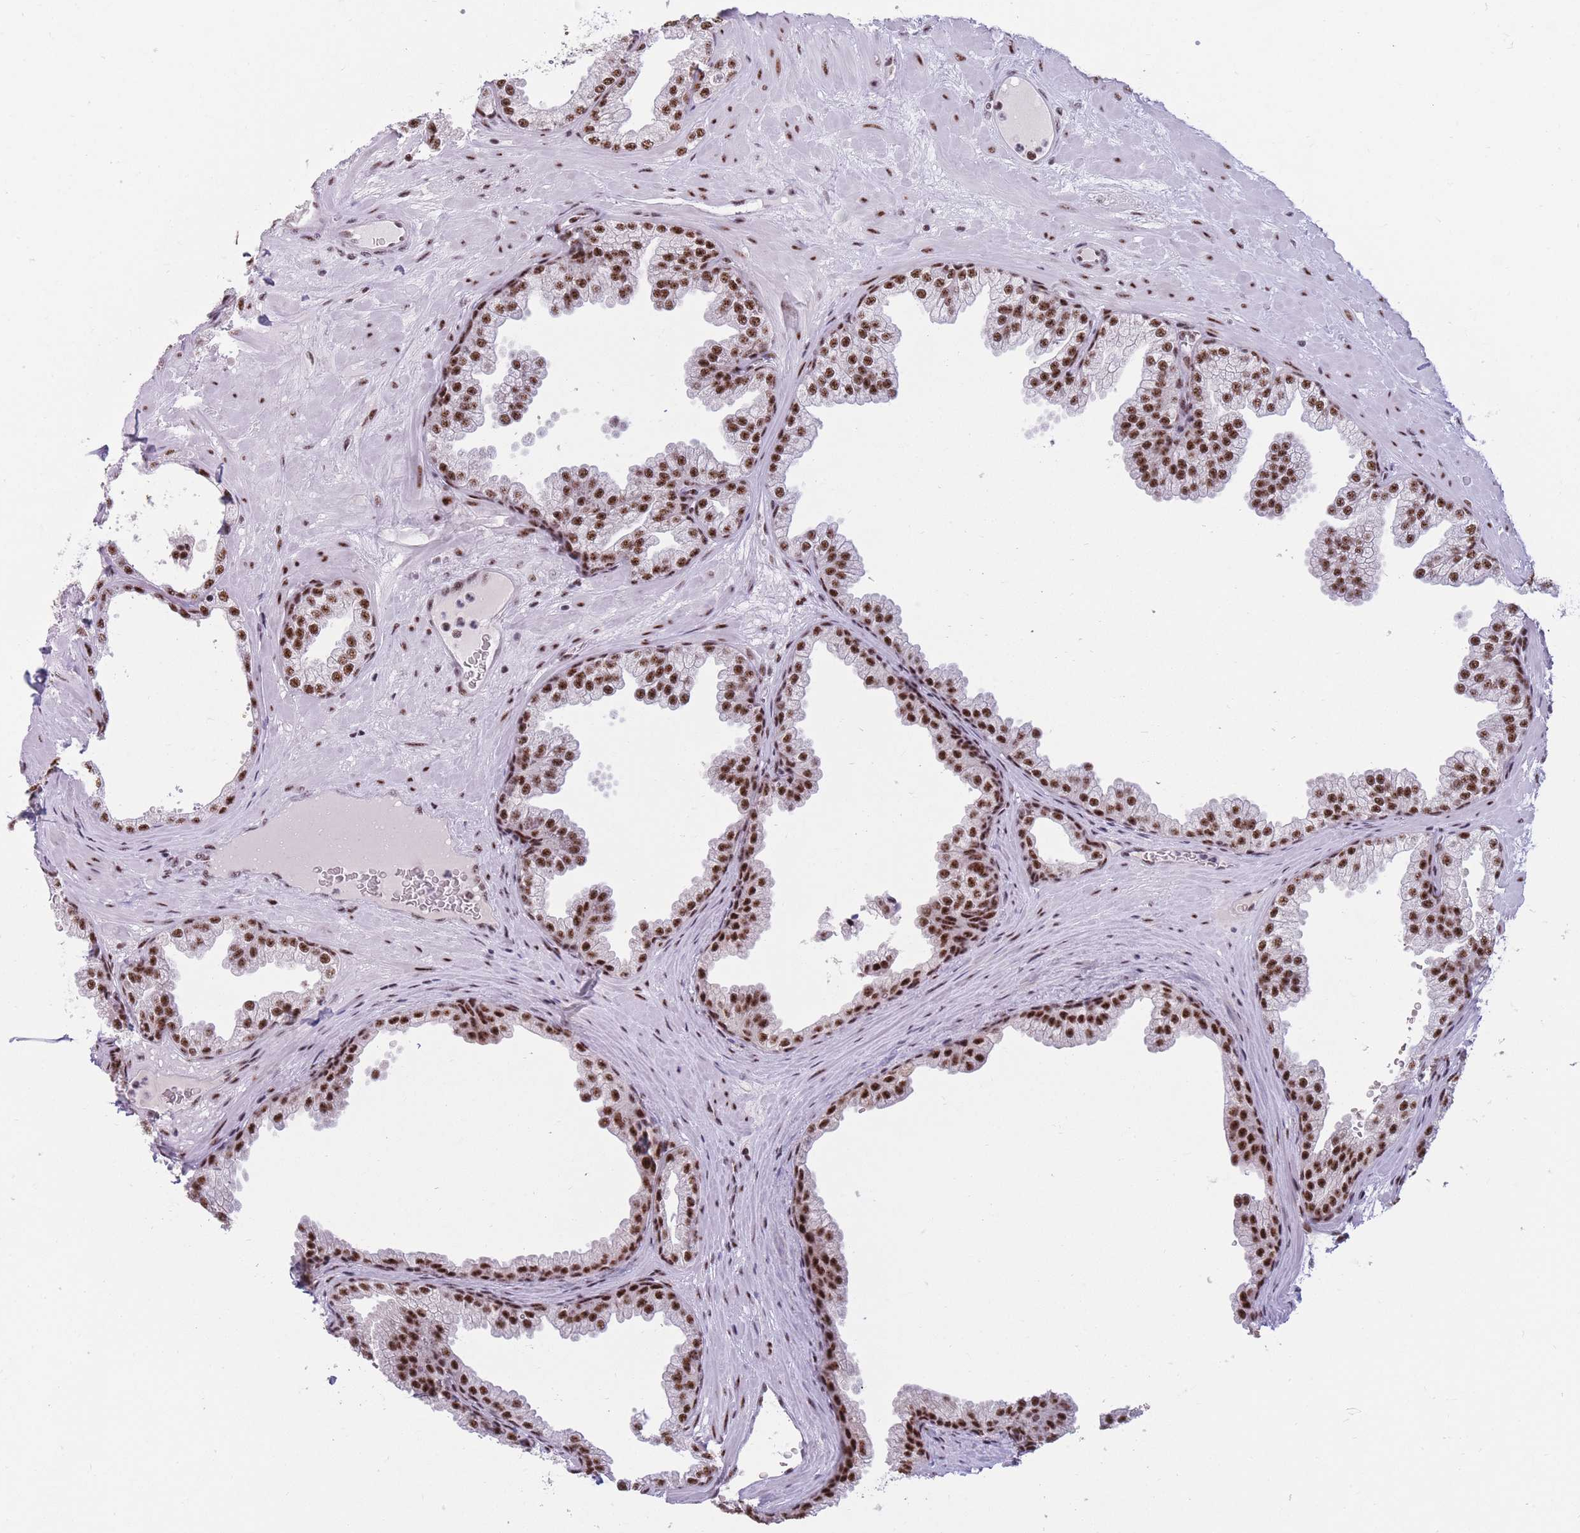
{"staining": {"intensity": "strong", "quantity": ">75%", "location": "nuclear"}, "tissue": "prostate", "cell_type": "Glandular cells", "image_type": "normal", "snomed": [{"axis": "morphology", "description": "Normal tissue, NOS"}, {"axis": "topography", "description": "Prostate"}], "caption": "This image displays benign prostate stained with IHC to label a protein in brown. The nuclear of glandular cells show strong positivity for the protein. Nuclei are counter-stained blue.", "gene": "TMEM35B", "patient": {"sex": "male", "age": 37}}